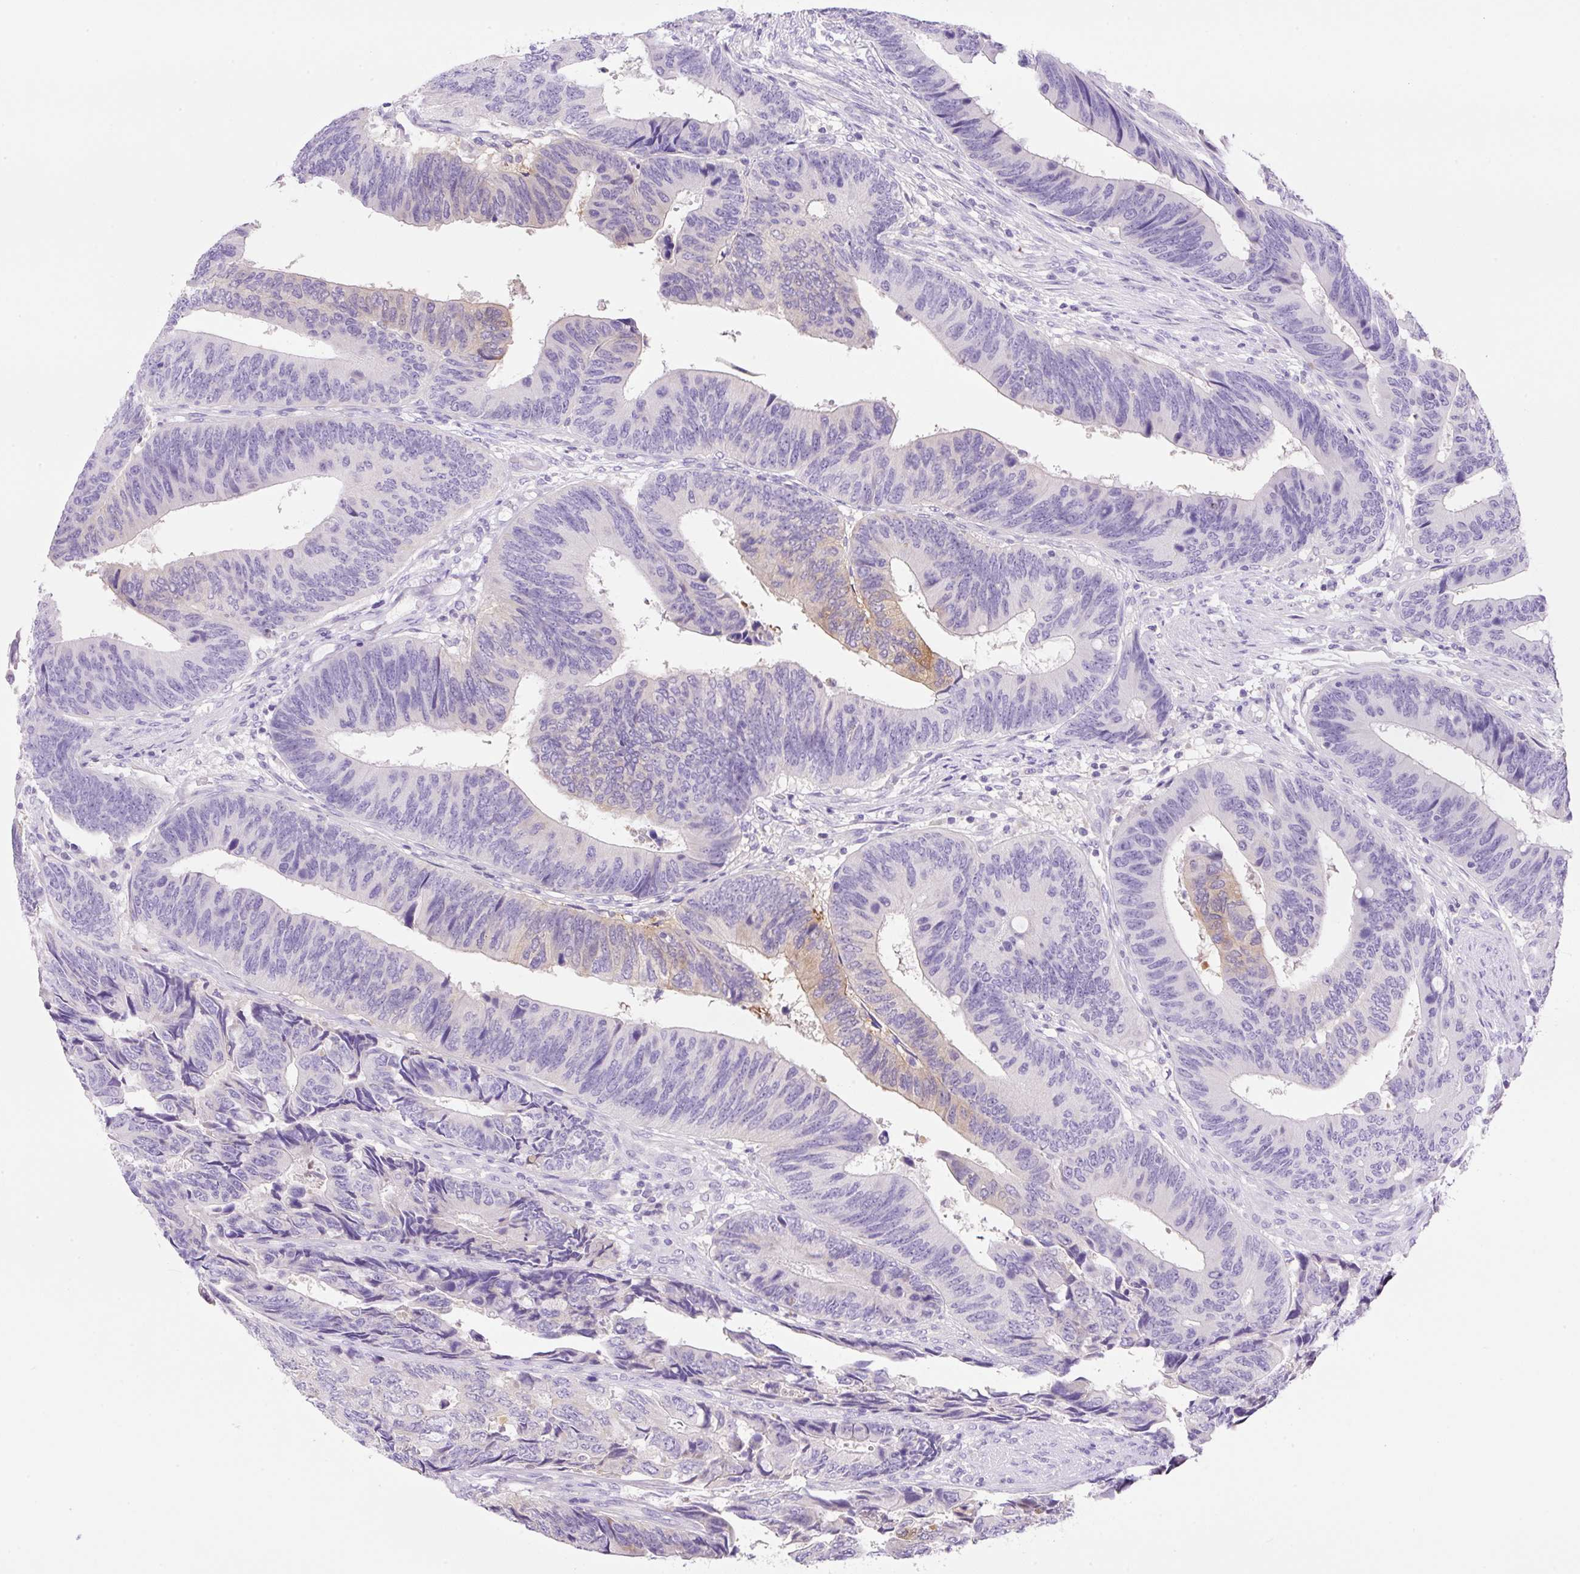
{"staining": {"intensity": "weak", "quantity": "<25%", "location": "cytoplasmic/membranous"}, "tissue": "colorectal cancer", "cell_type": "Tumor cells", "image_type": "cancer", "snomed": [{"axis": "morphology", "description": "Adenocarcinoma, NOS"}, {"axis": "topography", "description": "Colon"}], "caption": "This is an immunohistochemistry histopathology image of human colorectal cancer. There is no expression in tumor cells.", "gene": "NDST3", "patient": {"sex": "male", "age": 87}}